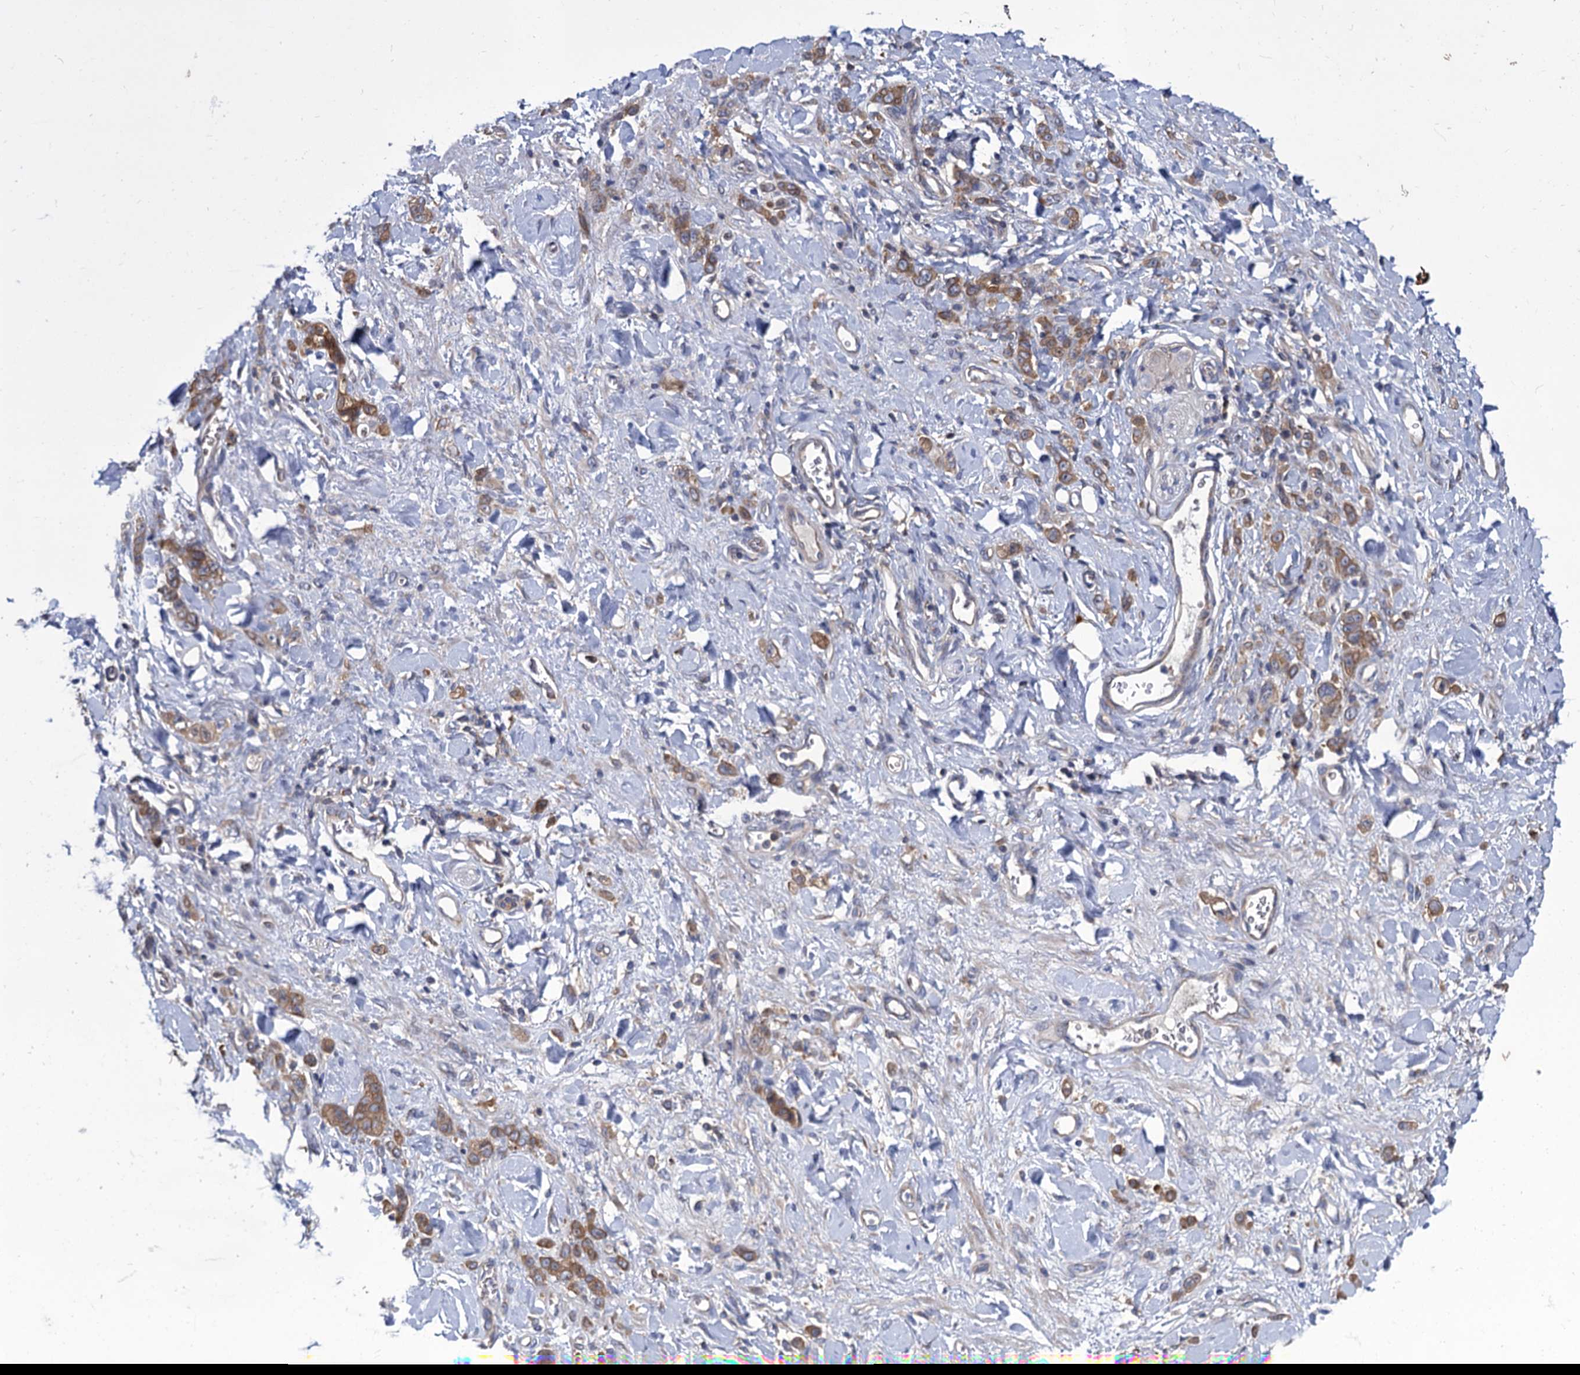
{"staining": {"intensity": "moderate", "quantity": ">75%", "location": "cytoplasmic/membranous"}, "tissue": "stomach cancer", "cell_type": "Tumor cells", "image_type": "cancer", "snomed": [{"axis": "morphology", "description": "Normal tissue, NOS"}, {"axis": "morphology", "description": "Adenocarcinoma, NOS"}, {"axis": "topography", "description": "Stomach"}], "caption": "Adenocarcinoma (stomach) was stained to show a protein in brown. There is medium levels of moderate cytoplasmic/membranous positivity in approximately >75% of tumor cells.", "gene": "GCLC", "patient": {"sex": "male", "age": 82}}